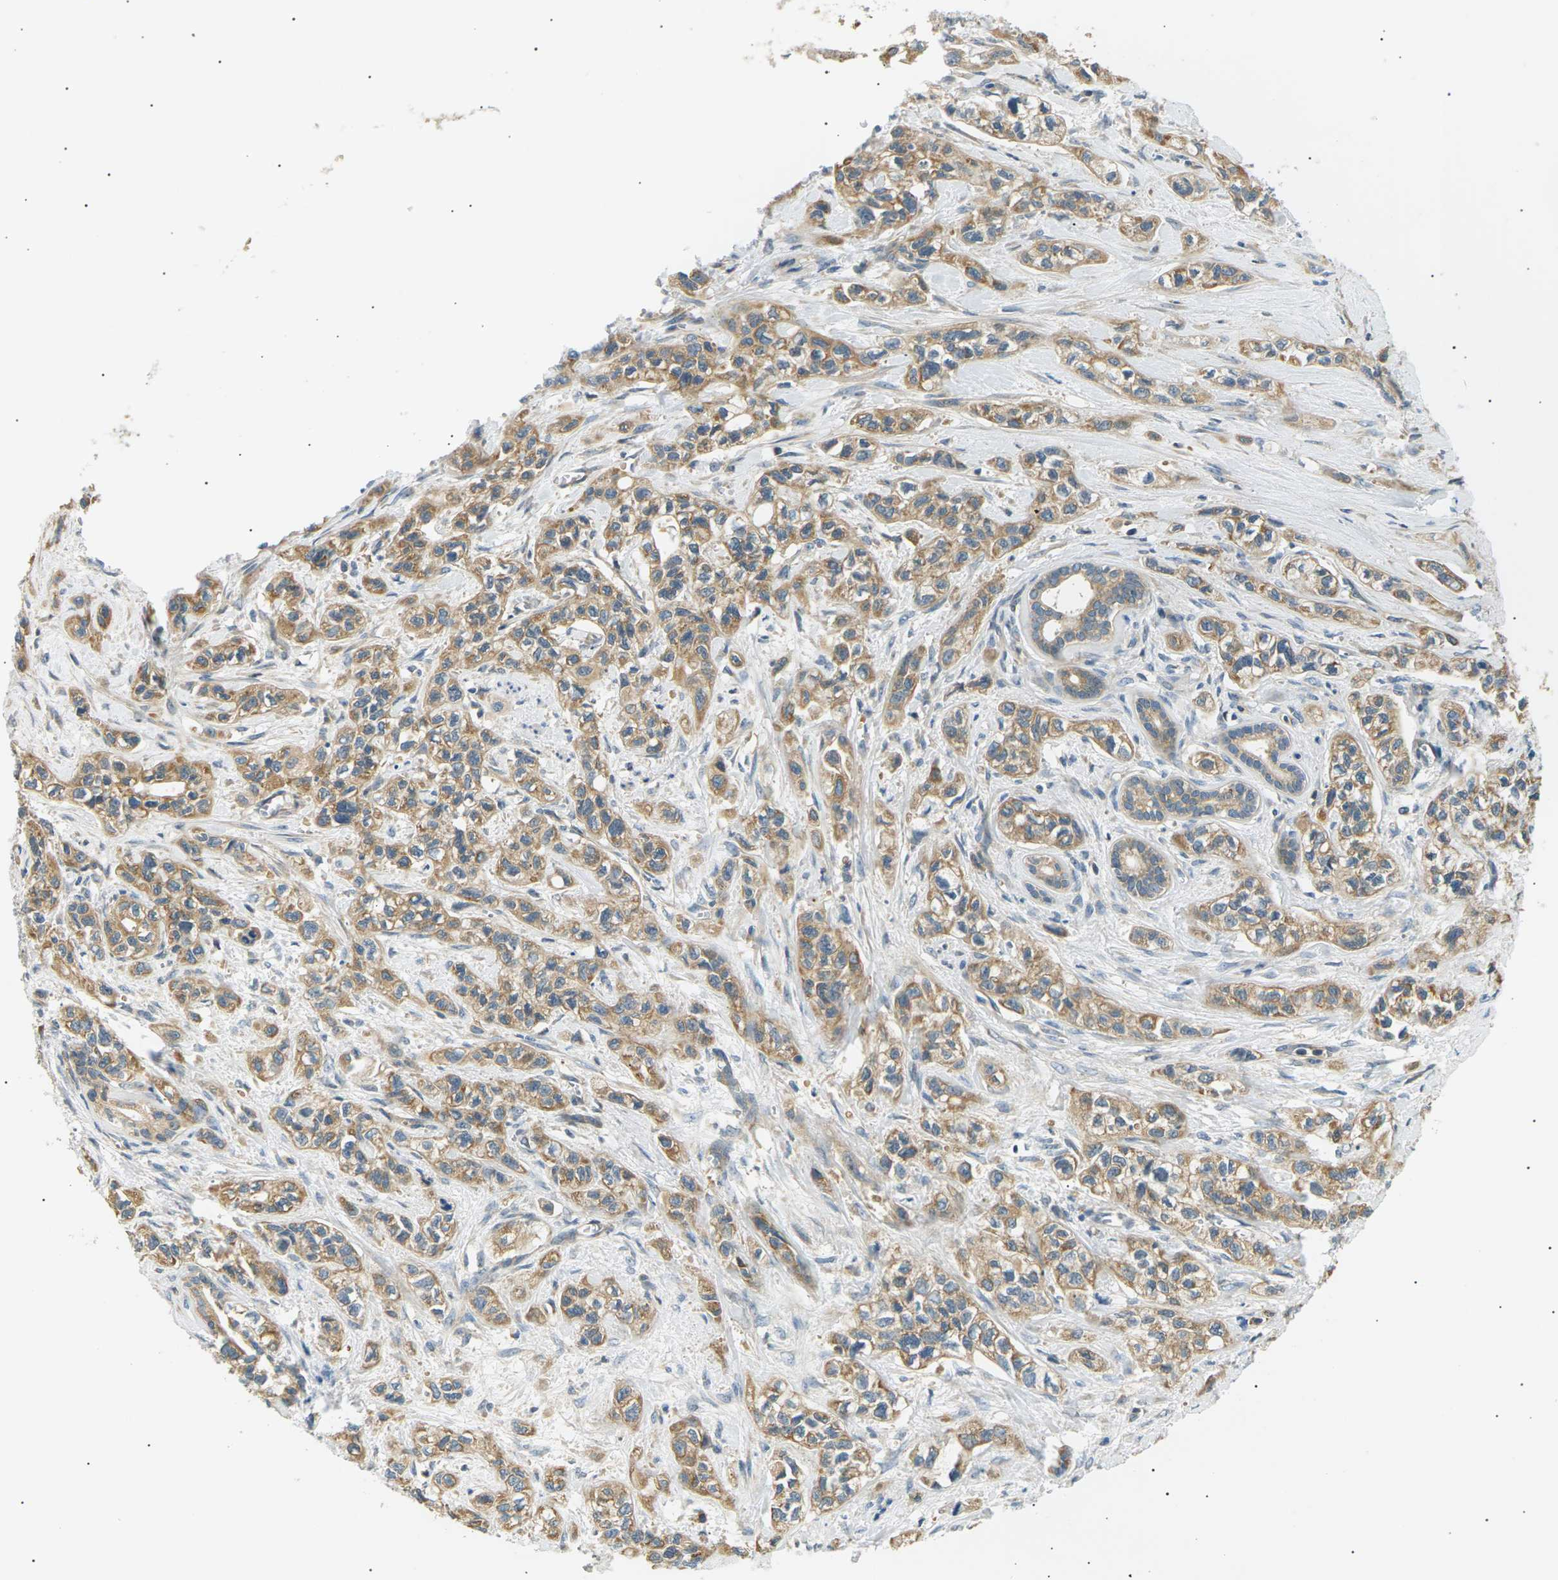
{"staining": {"intensity": "moderate", "quantity": ">75%", "location": "cytoplasmic/membranous"}, "tissue": "pancreatic cancer", "cell_type": "Tumor cells", "image_type": "cancer", "snomed": [{"axis": "morphology", "description": "Adenocarcinoma, NOS"}, {"axis": "topography", "description": "Pancreas"}], "caption": "Immunohistochemical staining of human adenocarcinoma (pancreatic) exhibits moderate cytoplasmic/membranous protein staining in about >75% of tumor cells. The protein of interest is shown in brown color, while the nuclei are stained blue.", "gene": "TBC1D8", "patient": {"sex": "male", "age": 74}}